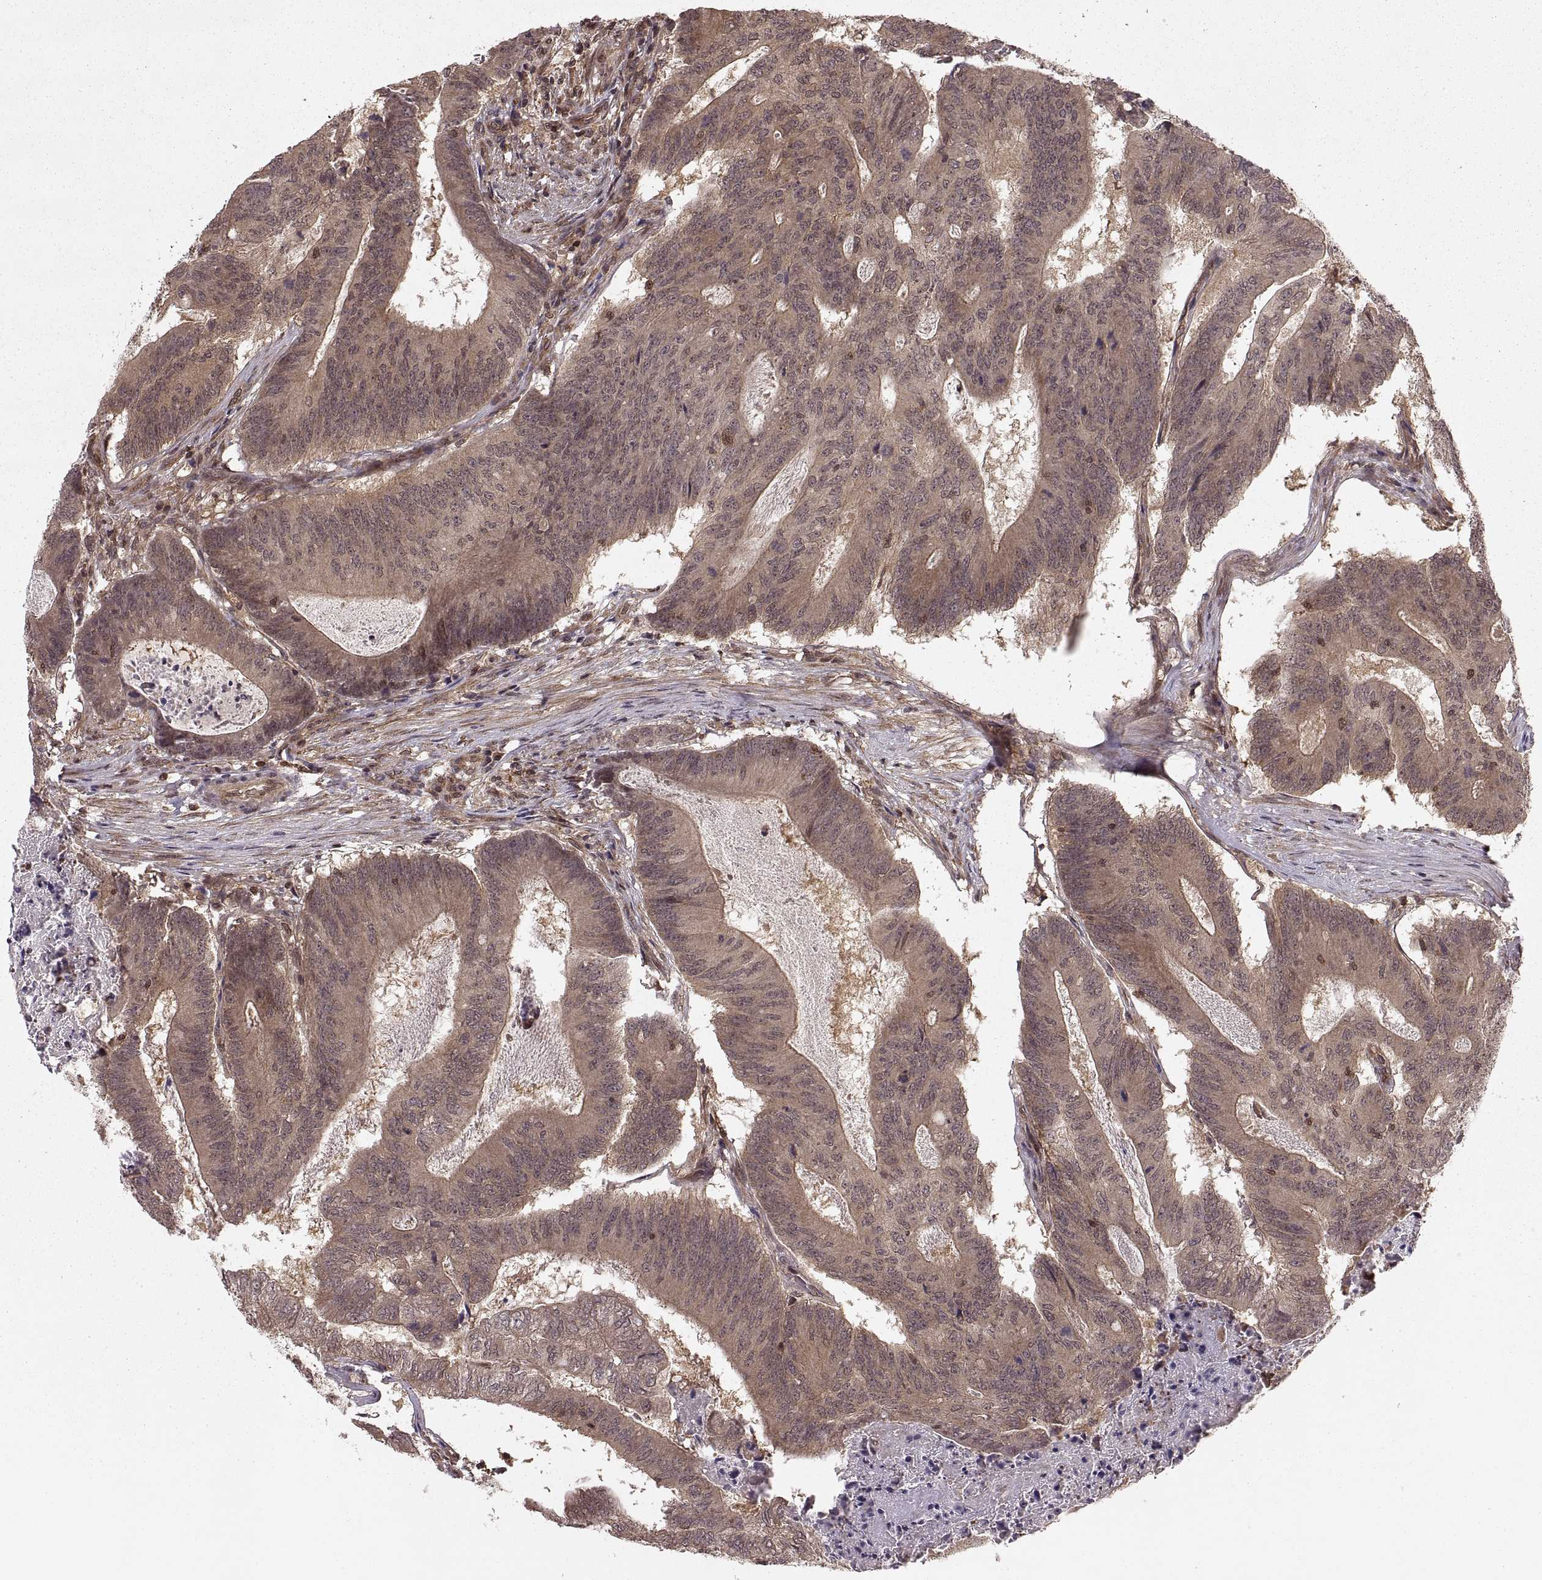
{"staining": {"intensity": "moderate", "quantity": ">75%", "location": "cytoplasmic/membranous"}, "tissue": "colorectal cancer", "cell_type": "Tumor cells", "image_type": "cancer", "snomed": [{"axis": "morphology", "description": "Adenocarcinoma, NOS"}, {"axis": "topography", "description": "Colon"}], "caption": "Colorectal cancer (adenocarcinoma) stained with a protein marker demonstrates moderate staining in tumor cells.", "gene": "DEDD", "patient": {"sex": "female", "age": 70}}